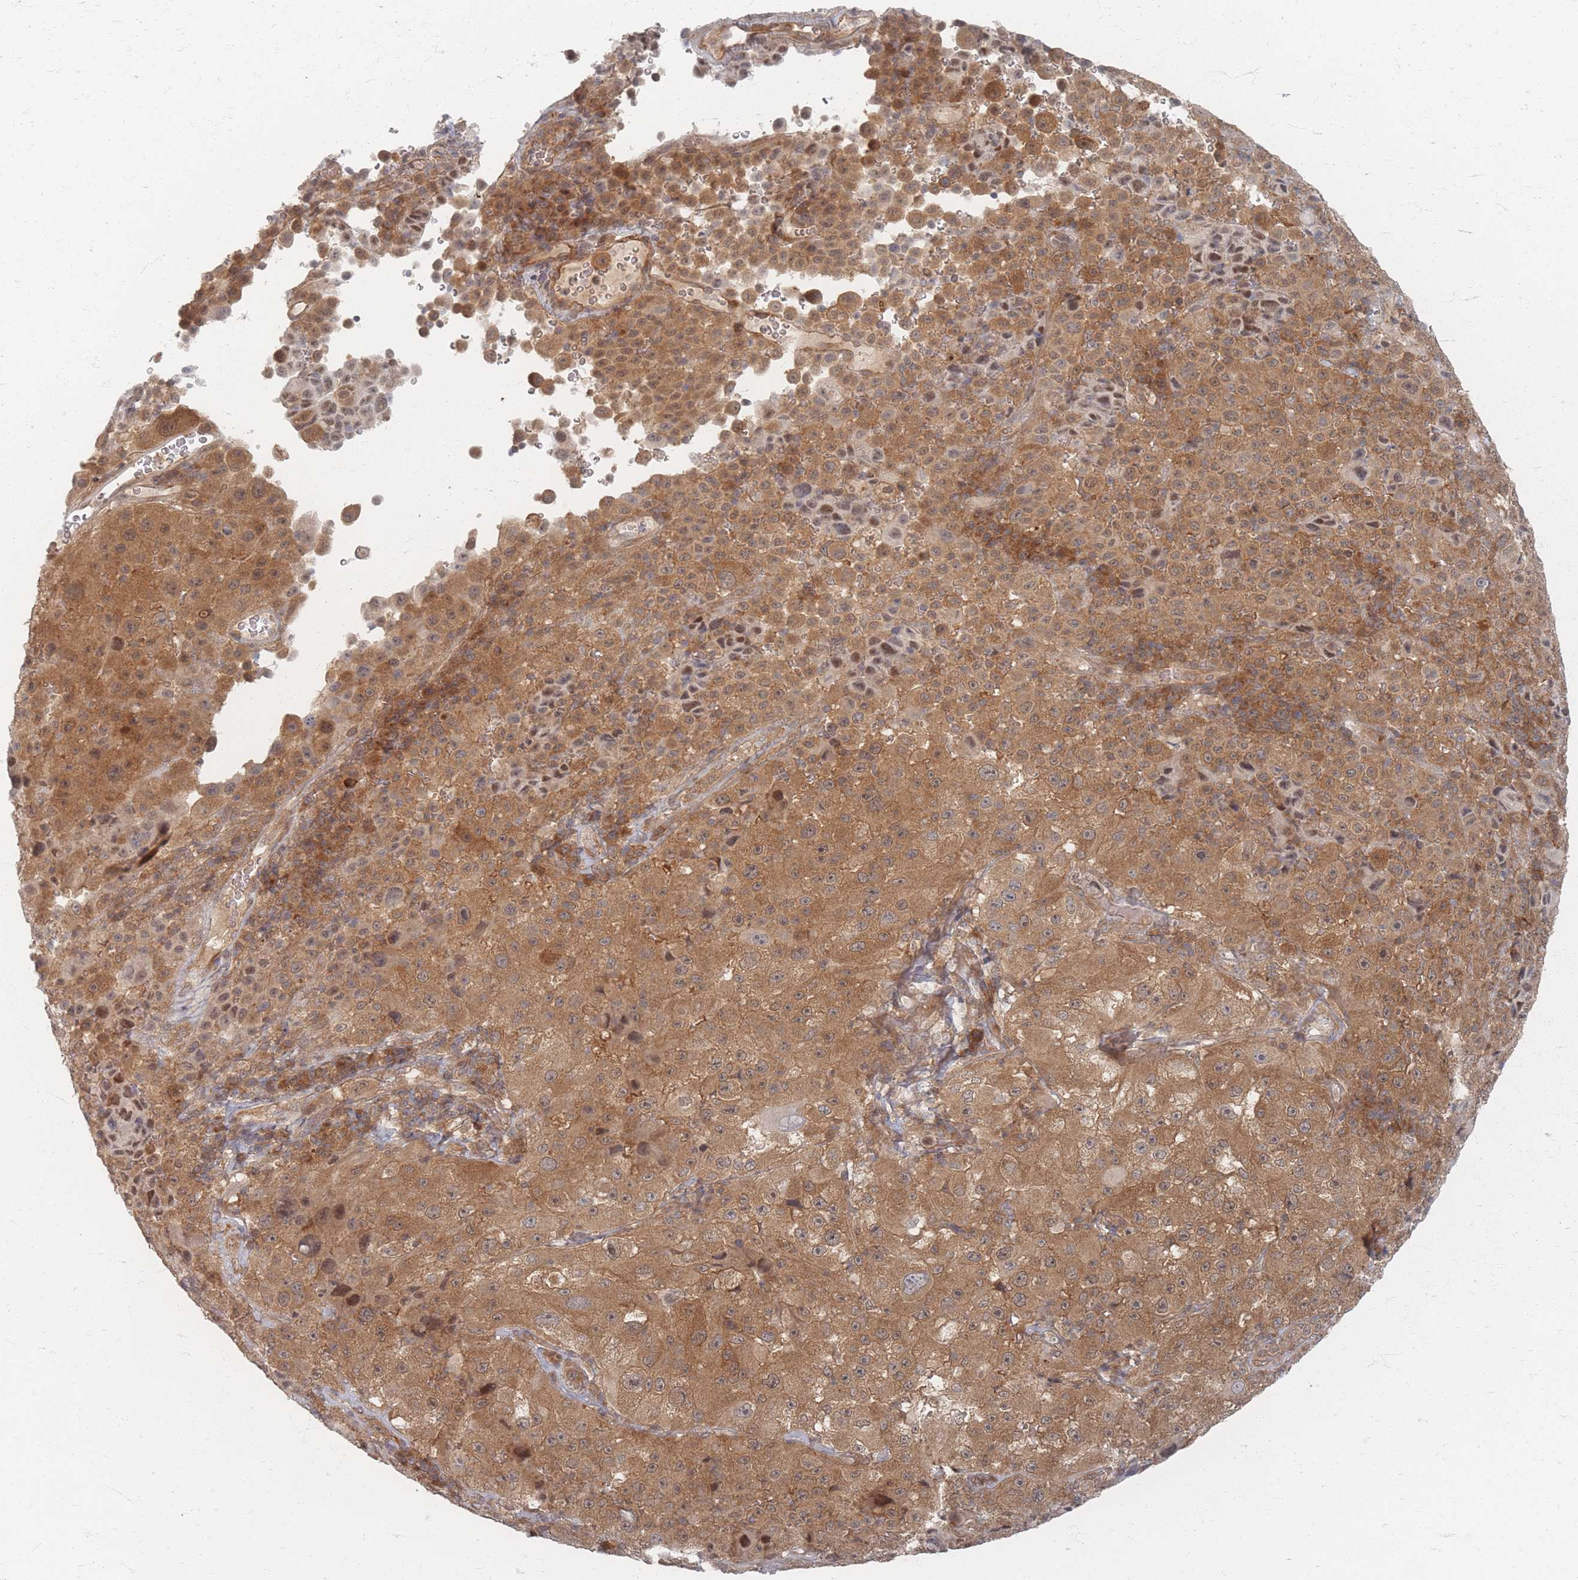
{"staining": {"intensity": "moderate", "quantity": ">75%", "location": "cytoplasmic/membranous"}, "tissue": "melanoma", "cell_type": "Tumor cells", "image_type": "cancer", "snomed": [{"axis": "morphology", "description": "Malignant melanoma, Metastatic site"}, {"axis": "topography", "description": "Lymph node"}], "caption": "Malignant melanoma (metastatic site) was stained to show a protein in brown. There is medium levels of moderate cytoplasmic/membranous staining in about >75% of tumor cells. Nuclei are stained in blue.", "gene": "PSMD9", "patient": {"sex": "male", "age": 62}}